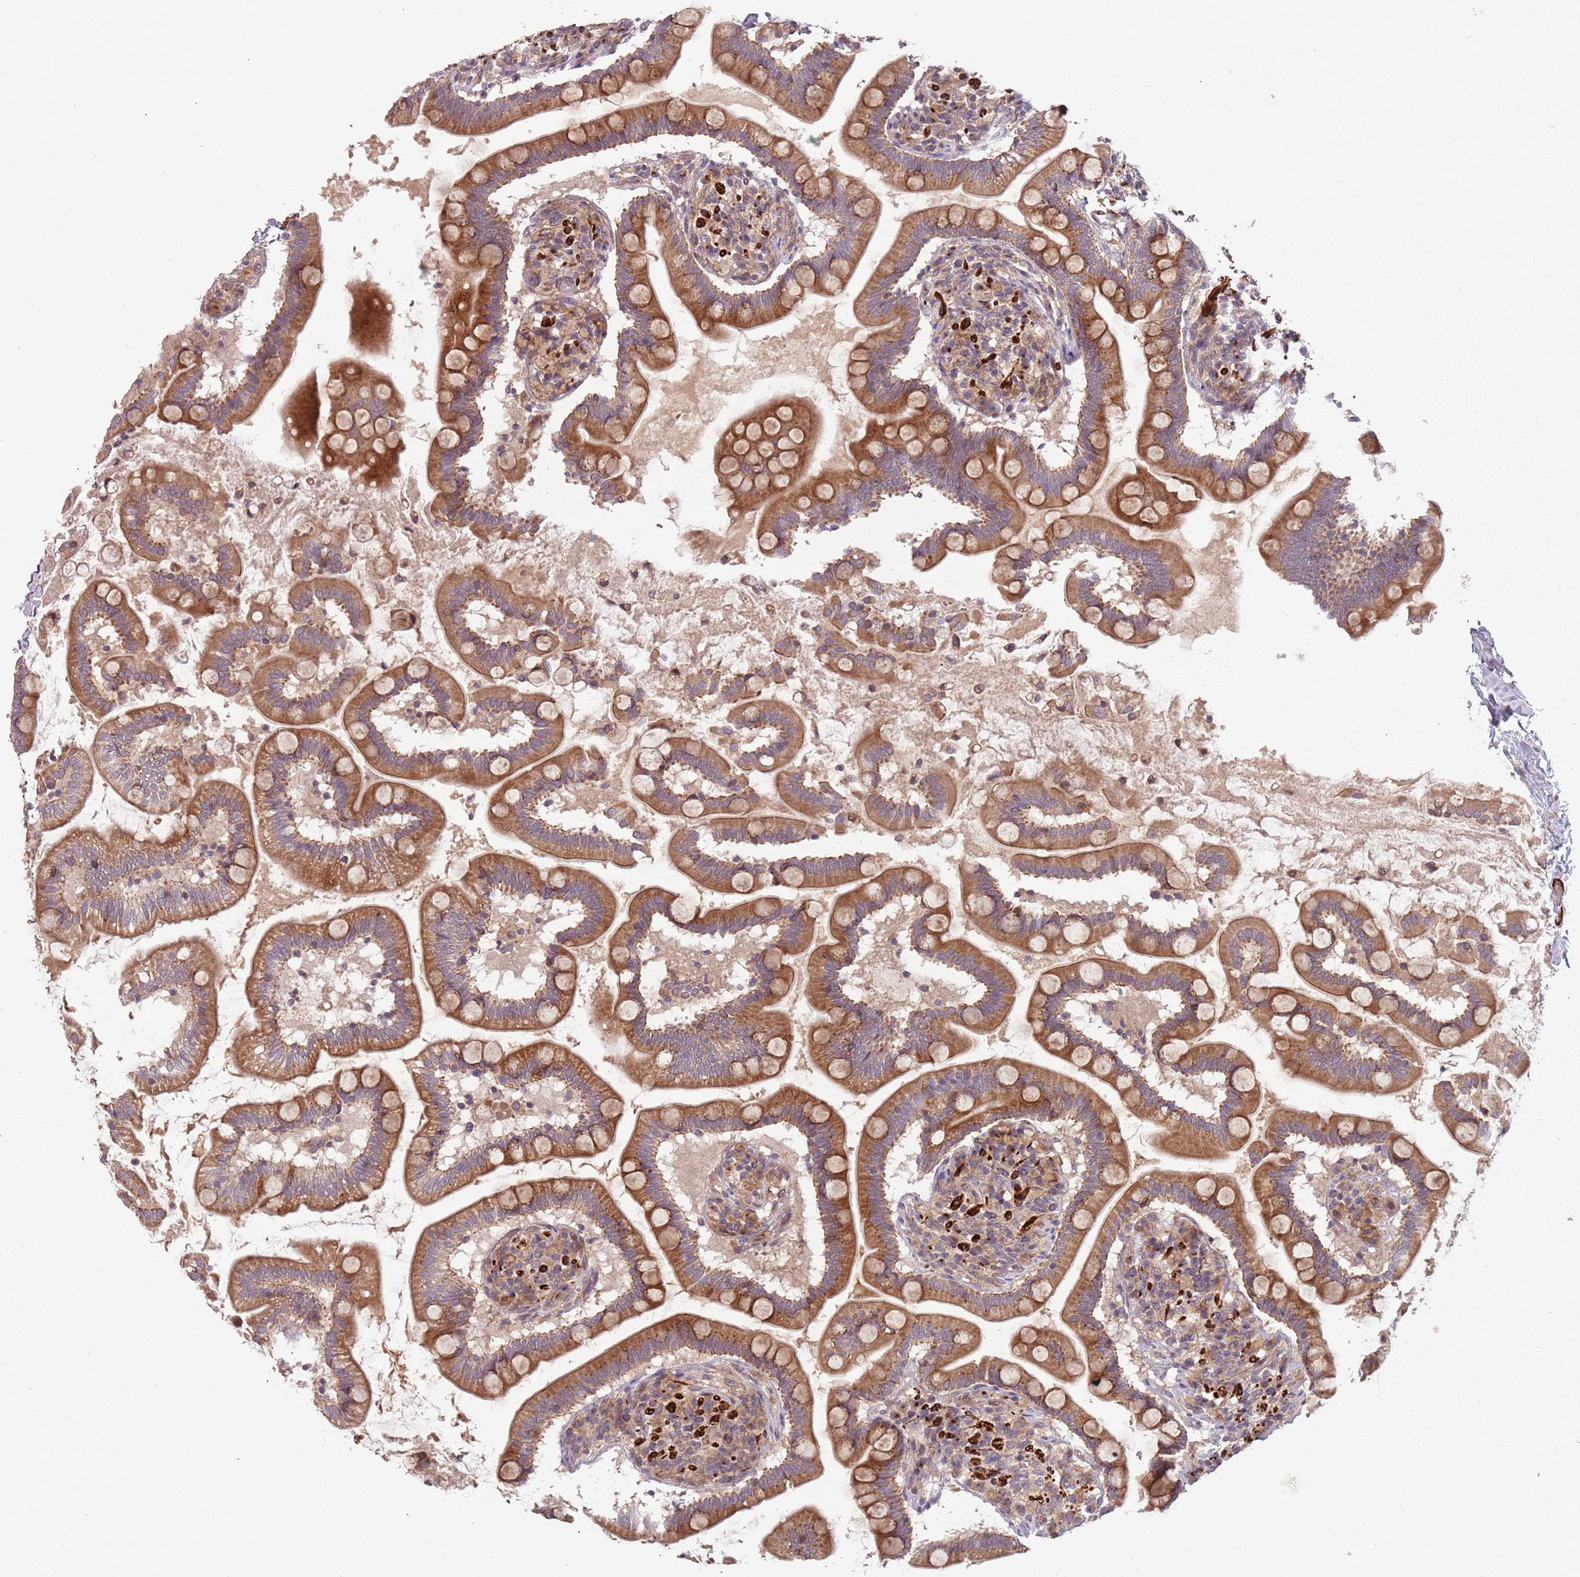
{"staining": {"intensity": "moderate", "quantity": ">75%", "location": "cytoplasmic/membranous"}, "tissue": "small intestine", "cell_type": "Glandular cells", "image_type": "normal", "snomed": [{"axis": "morphology", "description": "Normal tissue, NOS"}, {"axis": "topography", "description": "Small intestine"}], "caption": "Protein expression analysis of benign small intestine reveals moderate cytoplasmic/membranous positivity in about >75% of glandular cells.", "gene": "PLD6", "patient": {"sex": "female", "age": 64}}